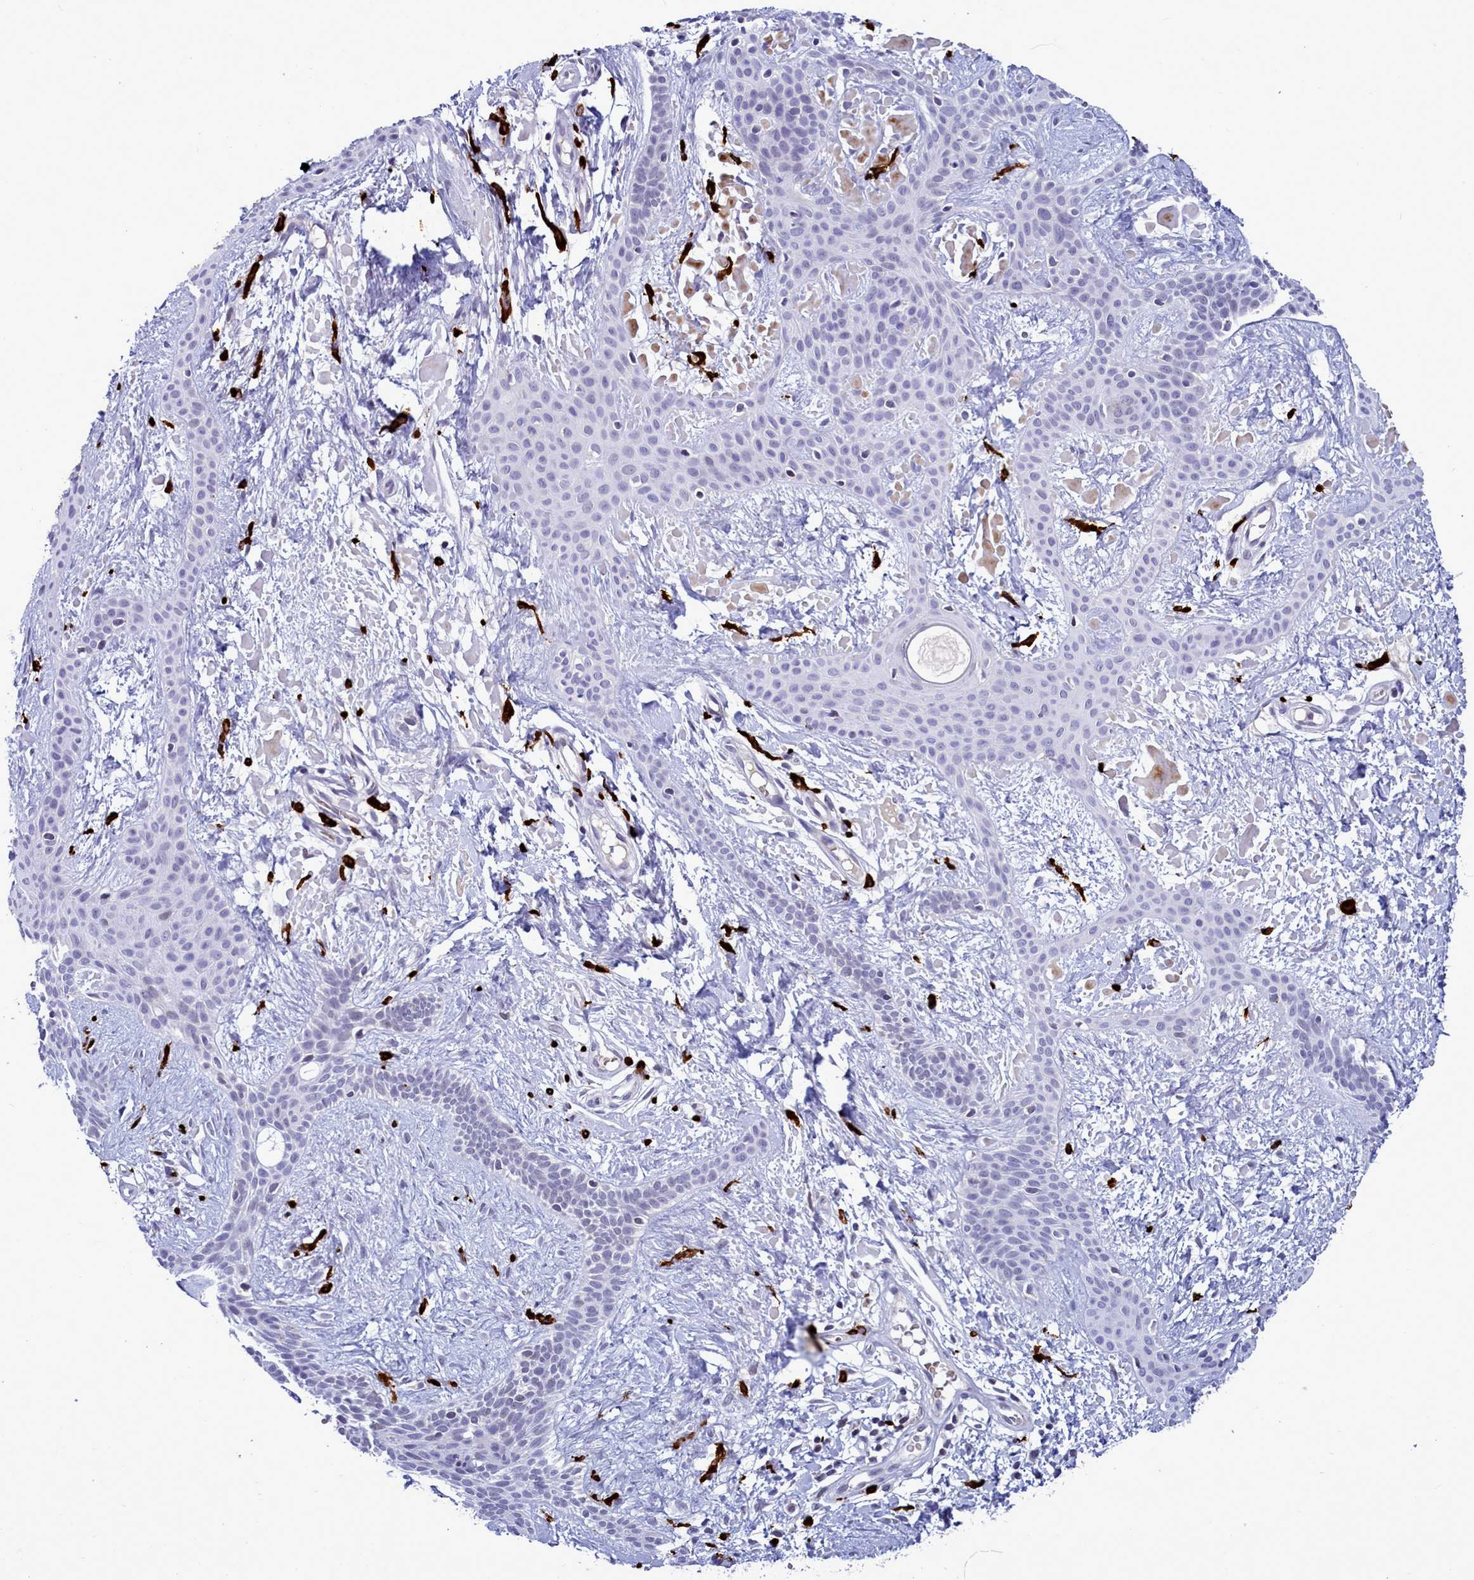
{"staining": {"intensity": "negative", "quantity": "none", "location": "none"}, "tissue": "skin cancer", "cell_type": "Tumor cells", "image_type": "cancer", "snomed": [{"axis": "morphology", "description": "Basal cell carcinoma"}, {"axis": "topography", "description": "Skin"}], "caption": "IHC of human skin basal cell carcinoma reveals no expression in tumor cells.", "gene": "POM121L2", "patient": {"sex": "male", "age": 78}}